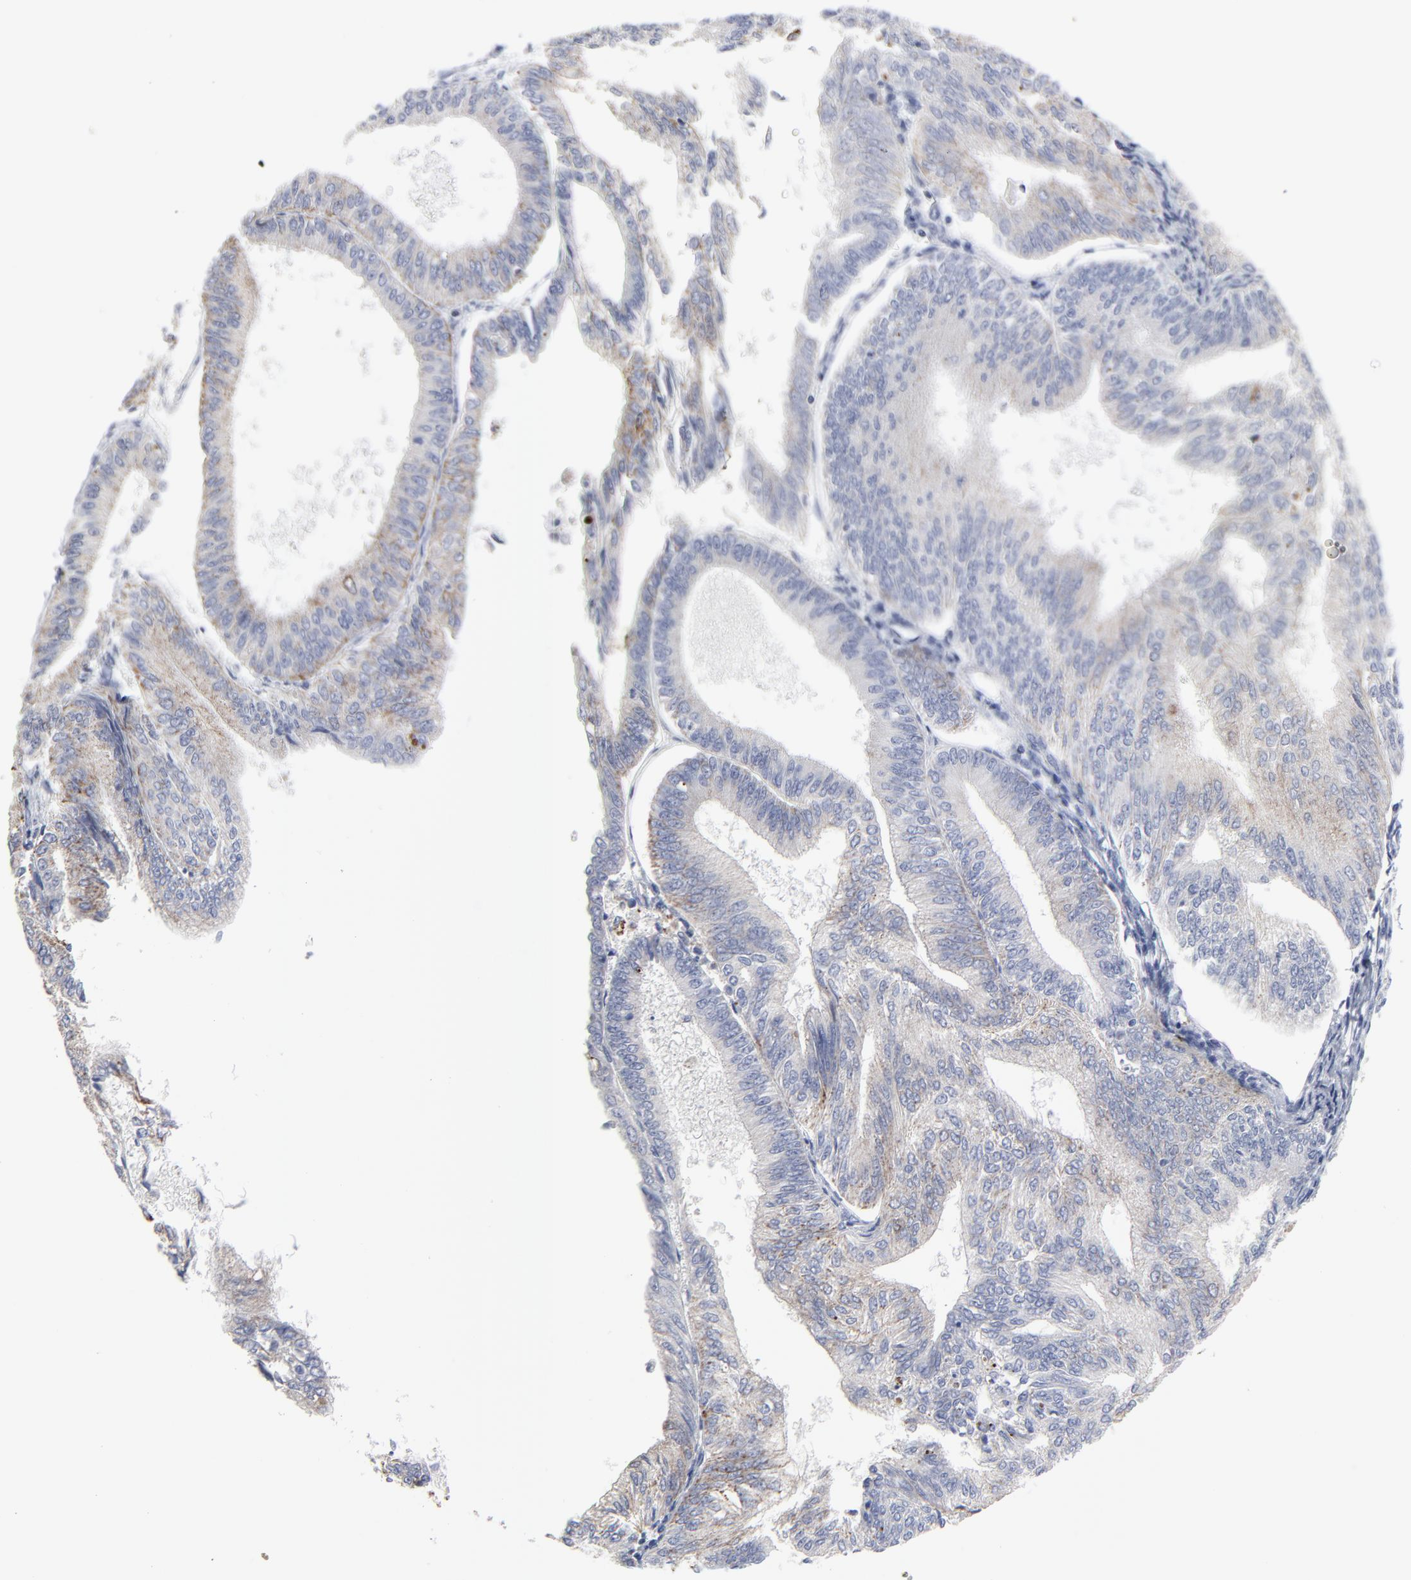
{"staining": {"intensity": "moderate", "quantity": ">75%", "location": "cytoplasmic/membranous"}, "tissue": "endometrial cancer", "cell_type": "Tumor cells", "image_type": "cancer", "snomed": [{"axis": "morphology", "description": "Adenocarcinoma, NOS"}, {"axis": "topography", "description": "Endometrium"}], "caption": "Protein staining displays moderate cytoplasmic/membranous positivity in about >75% of tumor cells in adenocarcinoma (endometrial).", "gene": "TXNRD2", "patient": {"sex": "female", "age": 55}}